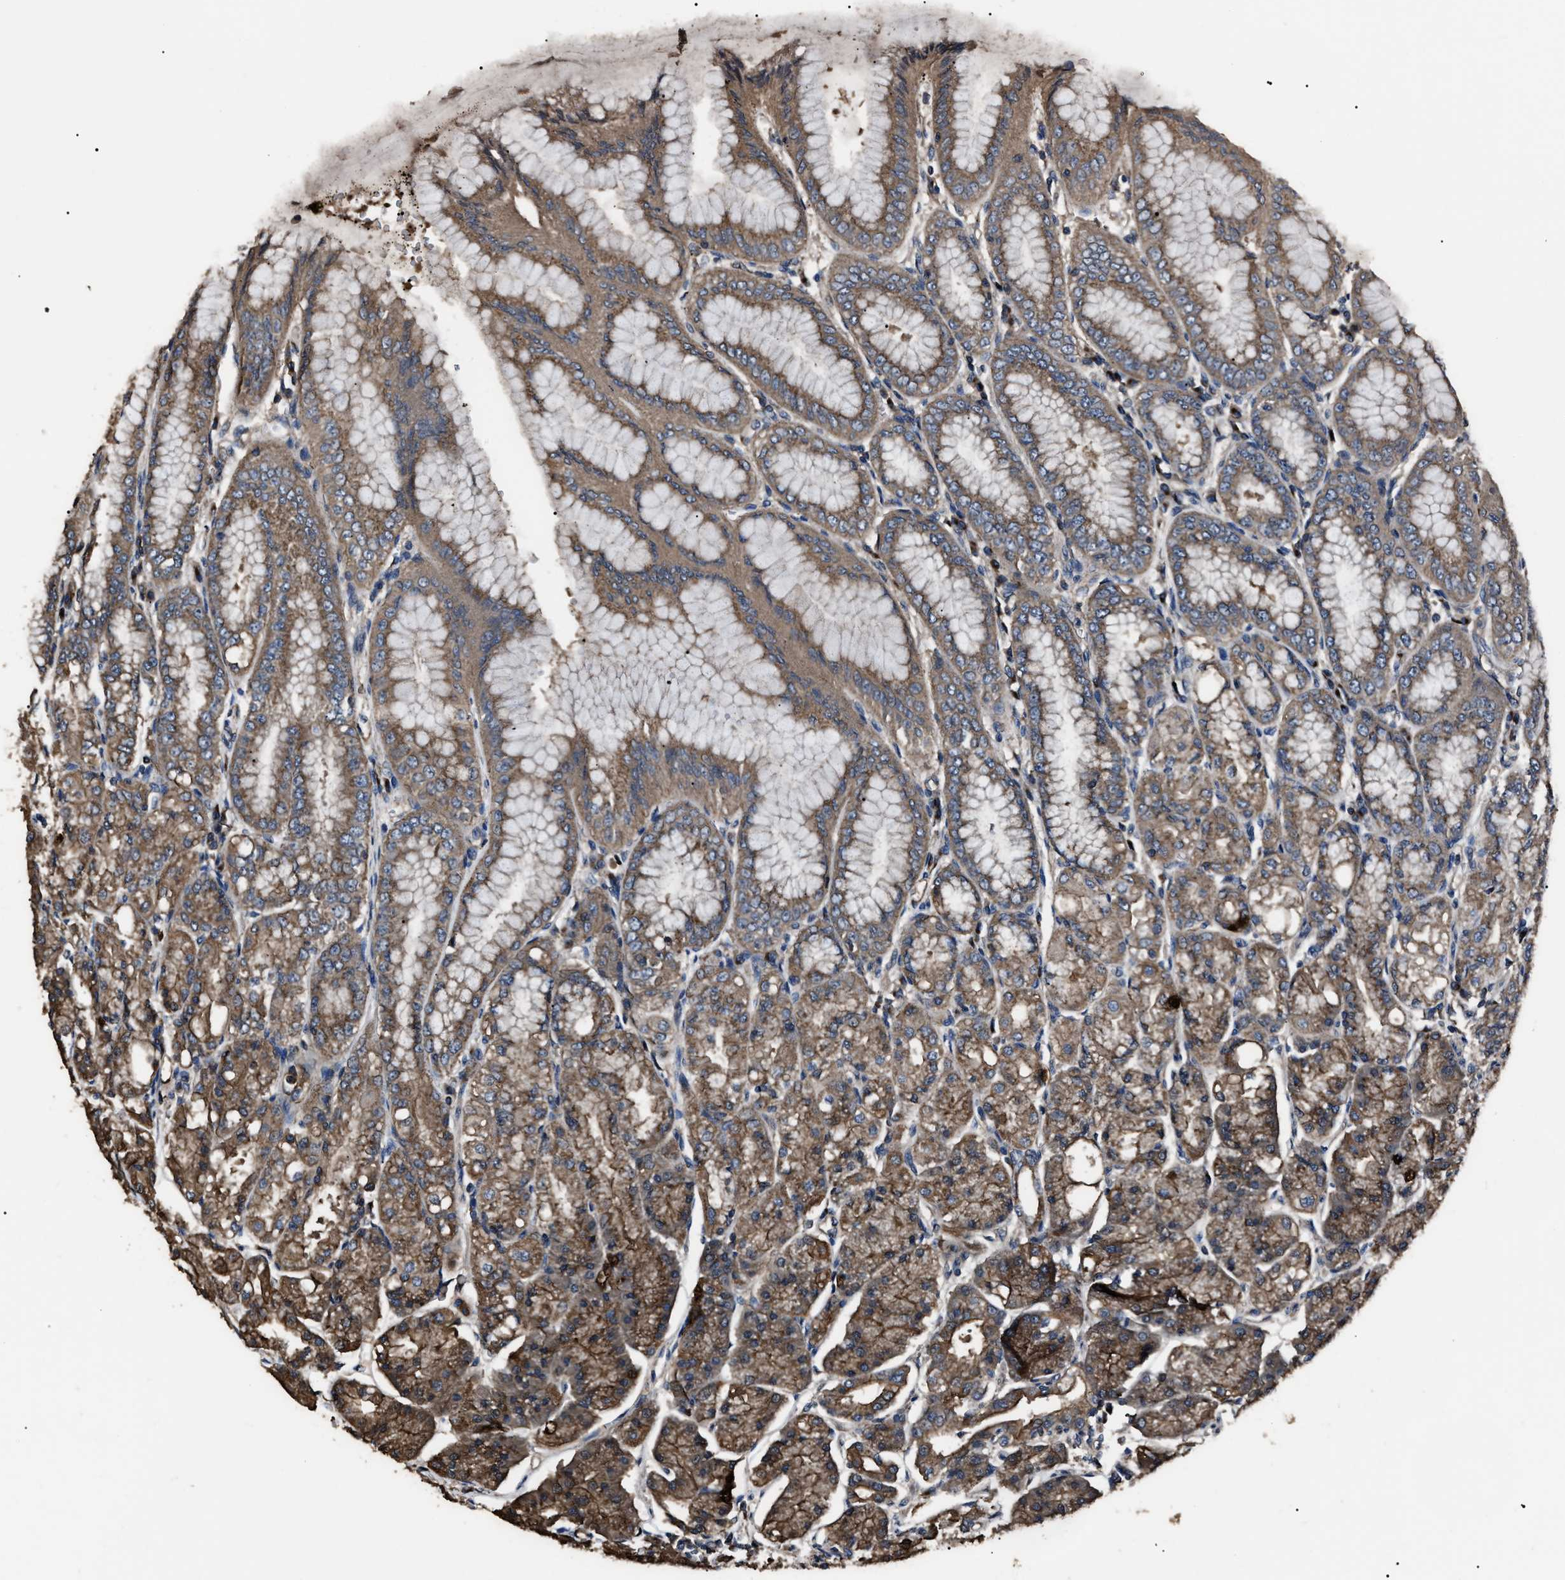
{"staining": {"intensity": "moderate", "quantity": ">75%", "location": "cytoplasmic/membranous"}, "tissue": "stomach", "cell_type": "Glandular cells", "image_type": "normal", "snomed": [{"axis": "morphology", "description": "Normal tissue, NOS"}, {"axis": "topography", "description": "Stomach, lower"}], "caption": "A high-resolution histopathology image shows immunohistochemistry (IHC) staining of normal stomach, which shows moderate cytoplasmic/membranous staining in about >75% of glandular cells. (DAB (3,3'-diaminobenzidine) IHC, brown staining for protein, blue staining for nuclei).", "gene": "RNF216", "patient": {"sex": "male", "age": 71}}